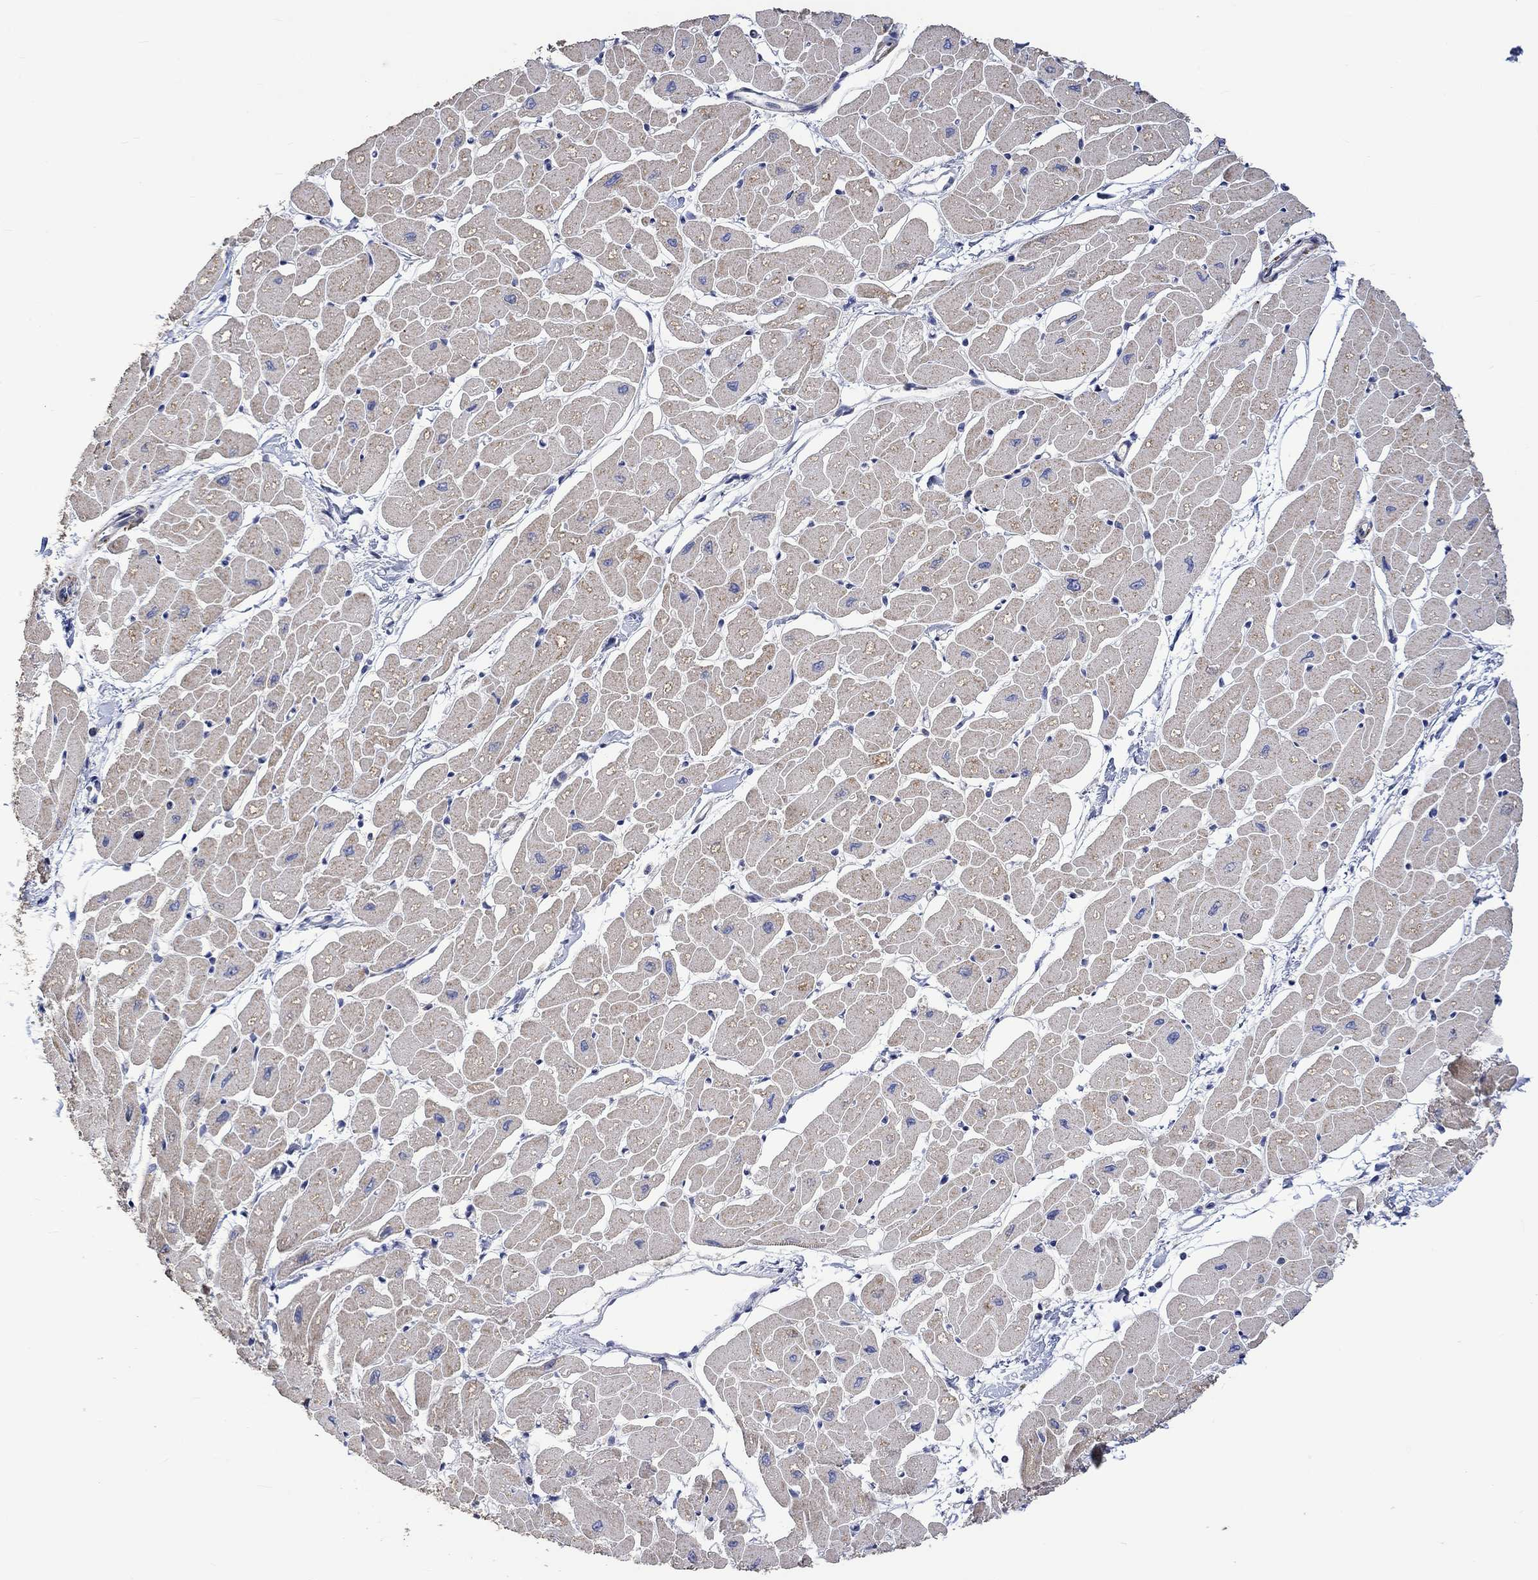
{"staining": {"intensity": "weak", "quantity": "<25%", "location": "cytoplasmic/membranous"}, "tissue": "heart muscle", "cell_type": "Cardiomyocytes", "image_type": "normal", "snomed": [{"axis": "morphology", "description": "Normal tissue, NOS"}, {"axis": "topography", "description": "Heart"}], "caption": "The IHC histopathology image has no significant staining in cardiomyocytes of heart muscle. (DAB (3,3'-diaminobenzidine) immunohistochemistry, high magnification).", "gene": "SLC48A1", "patient": {"sex": "male", "age": 57}}